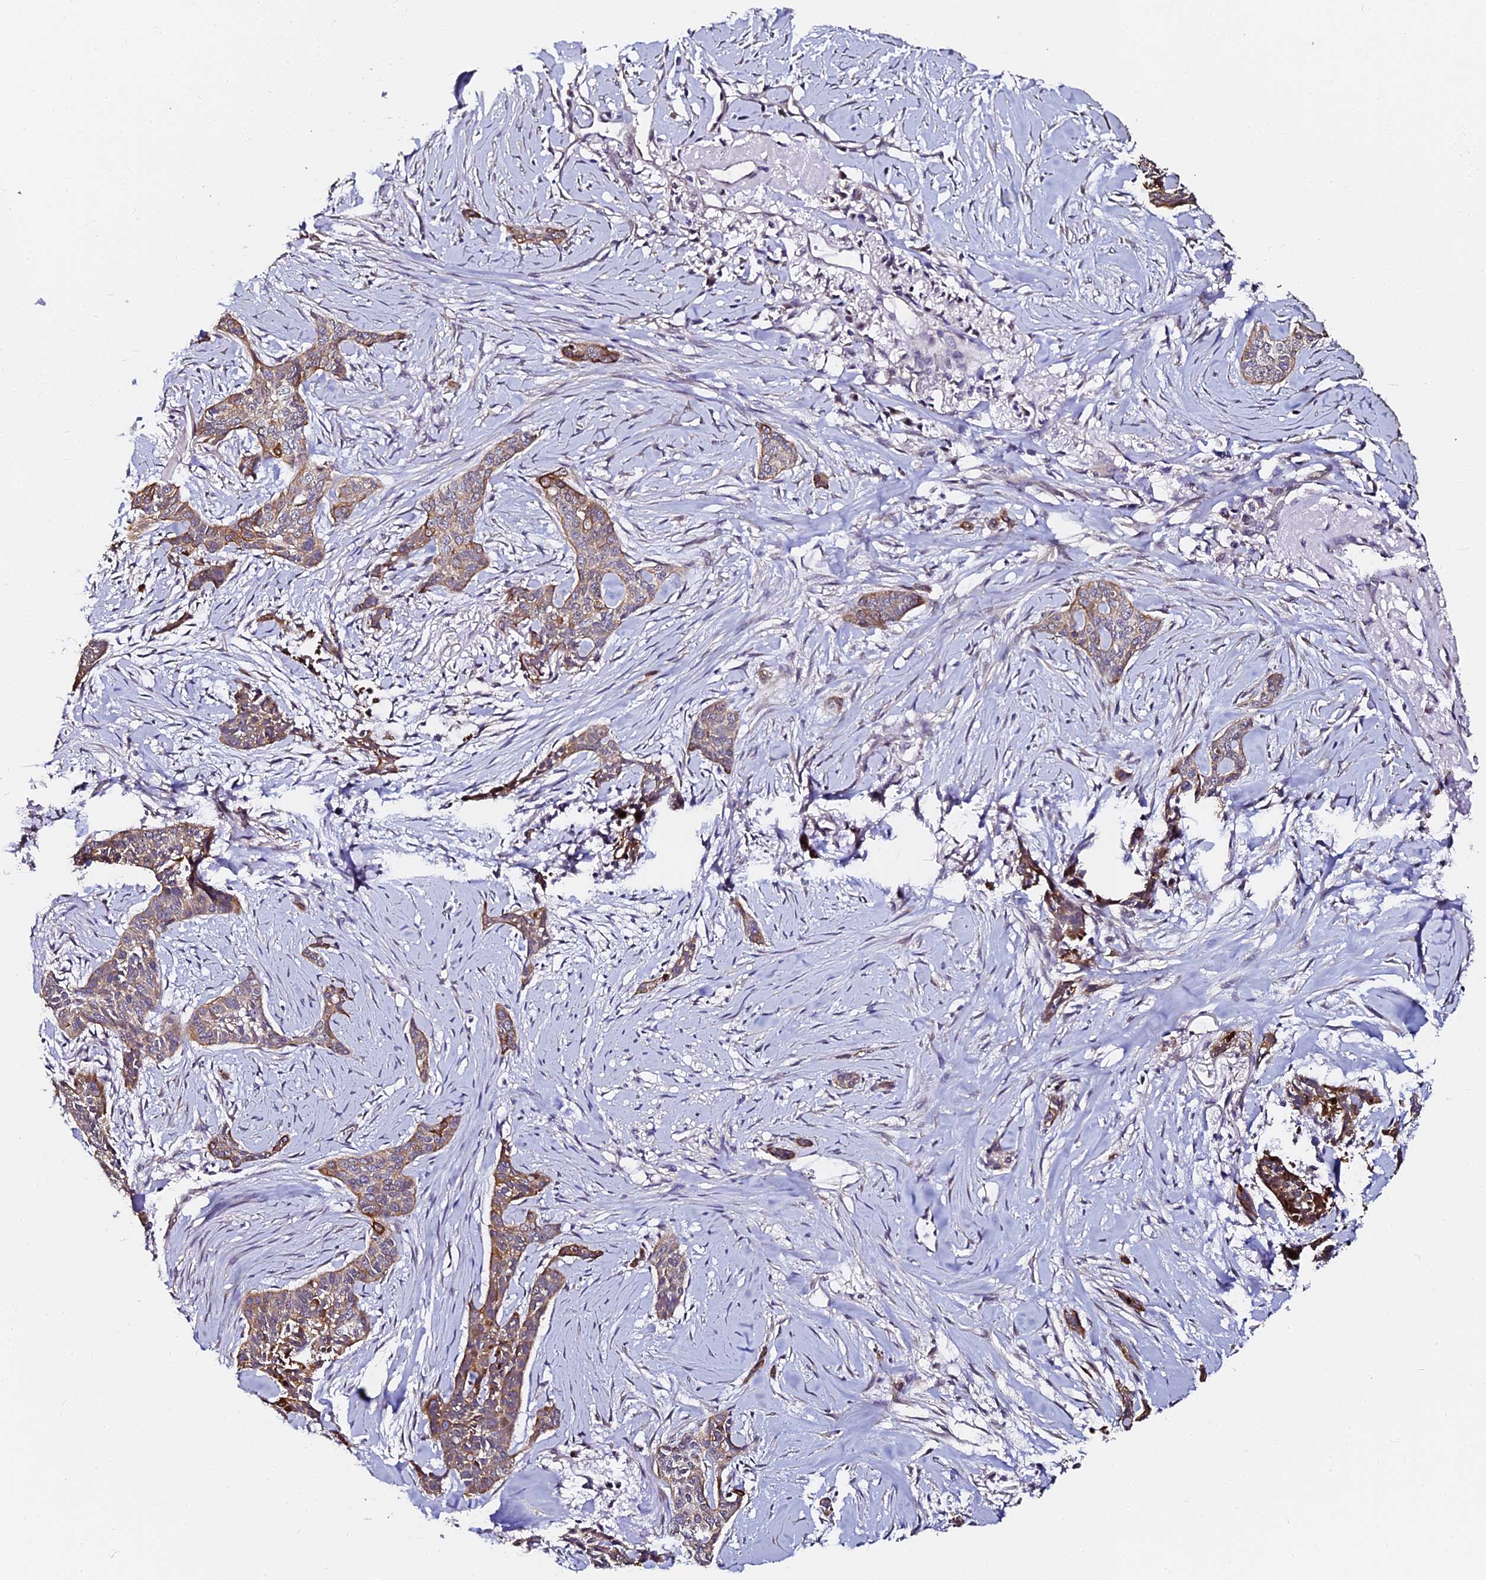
{"staining": {"intensity": "moderate", "quantity": "25%-75%", "location": "cytoplasmic/membranous"}, "tissue": "skin cancer", "cell_type": "Tumor cells", "image_type": "cancer", "snomed": [{"axis": "morphology", "description": "Basal cell carcinoma"}, {"axis": "topography", "description": "Skin"}], "caption": "The image shows a brown stain indicating the presence of a protein in the cytoplasmic/membranous of tumor cells in skin basal cell carcinoma.", "gene": "GPN3", "patient": {"sex": "female", "age": 64}}